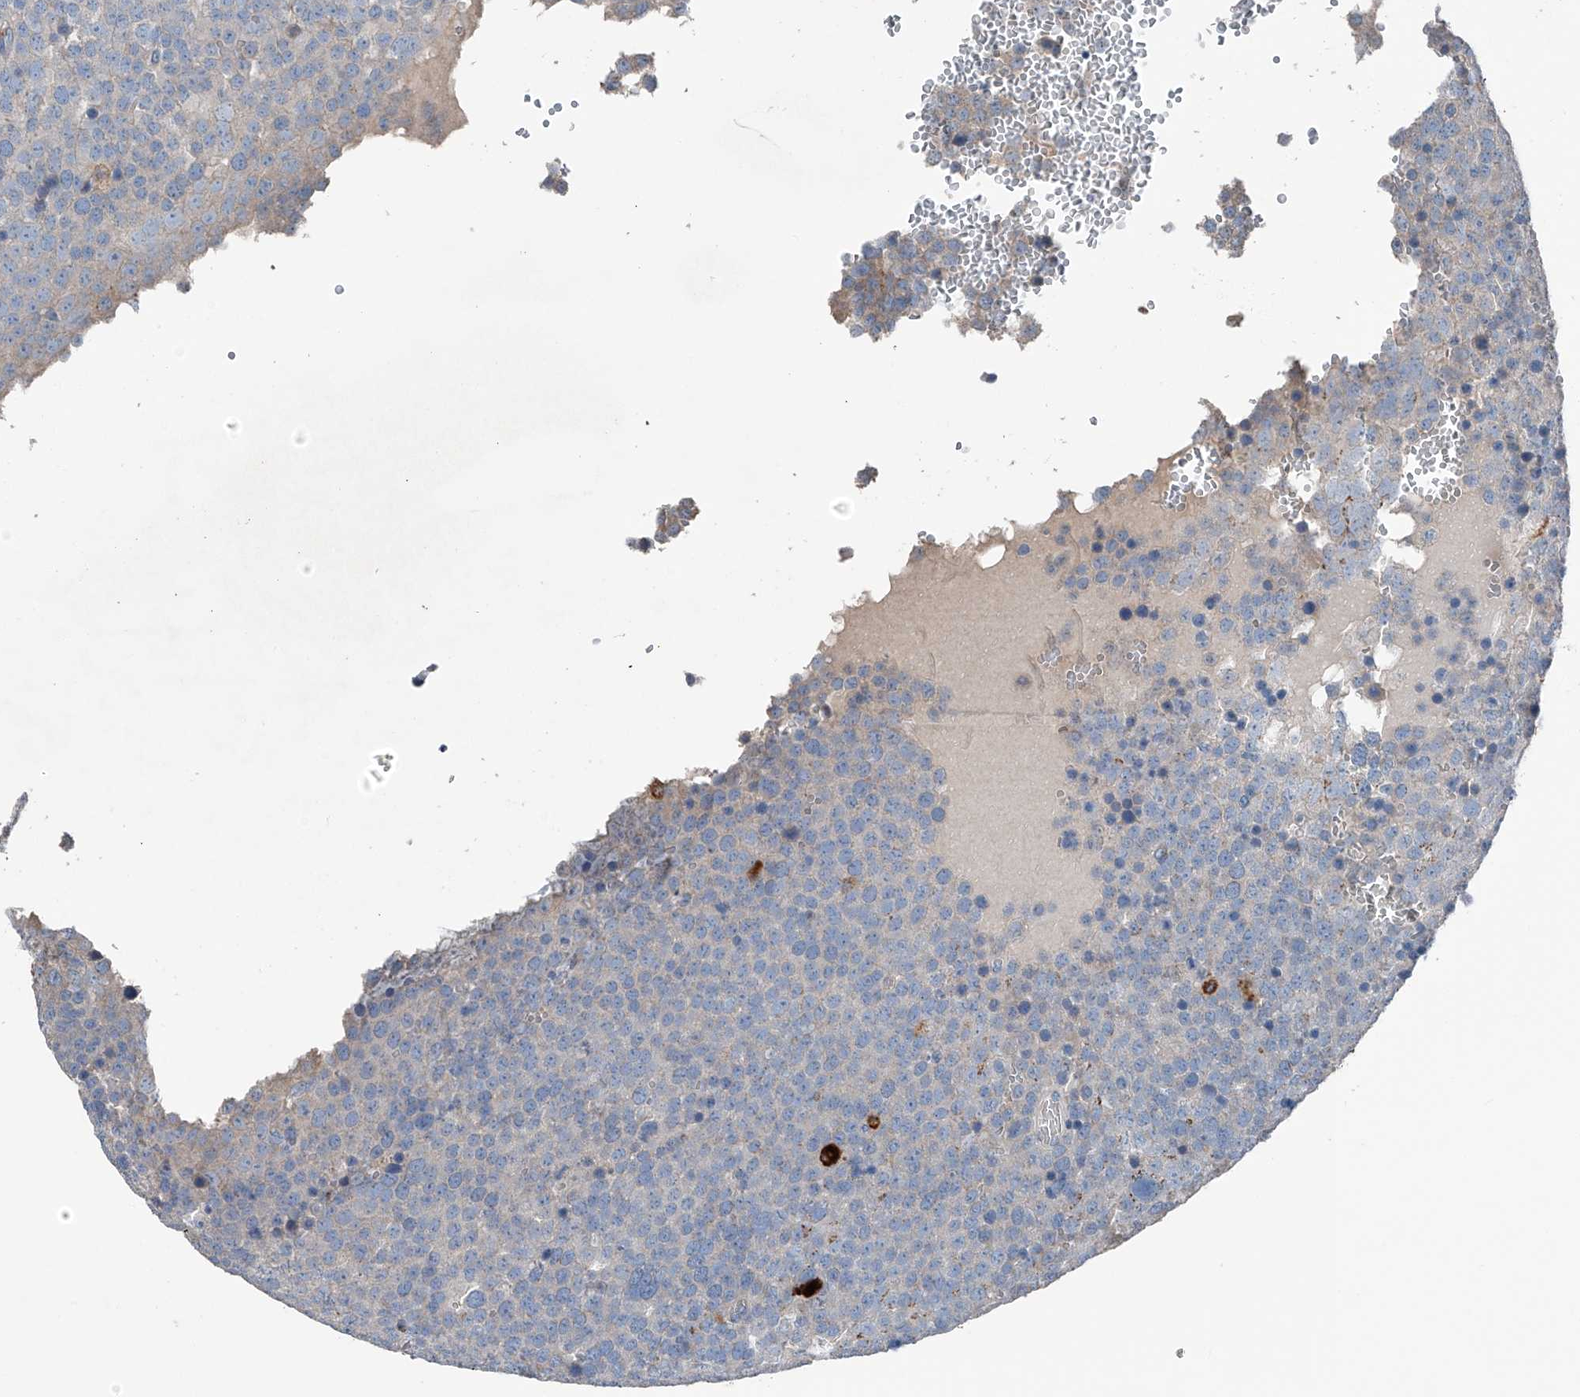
{"staining": {"intensity": "negative", "quantity": "none", "location": "none"}, "tissue": "testis cancer", "cell_type": "Tumor cells", "image_type": "cancer", "snomed": [{"axis": "morphology", "description": "Seminoma, NOS"}, {"axis": "topography", "description": "Testis"}], "caption": "Immunohistochemistry (IHC) histopathology image of testis cancer stained for a protein (brown), which exhibits no staining in tumor cells. (DAB IHC visualized using brightfield microscopy, high magnification).", "gene": "ZNF772", "patient": {"sex": "male", "age": 71}}